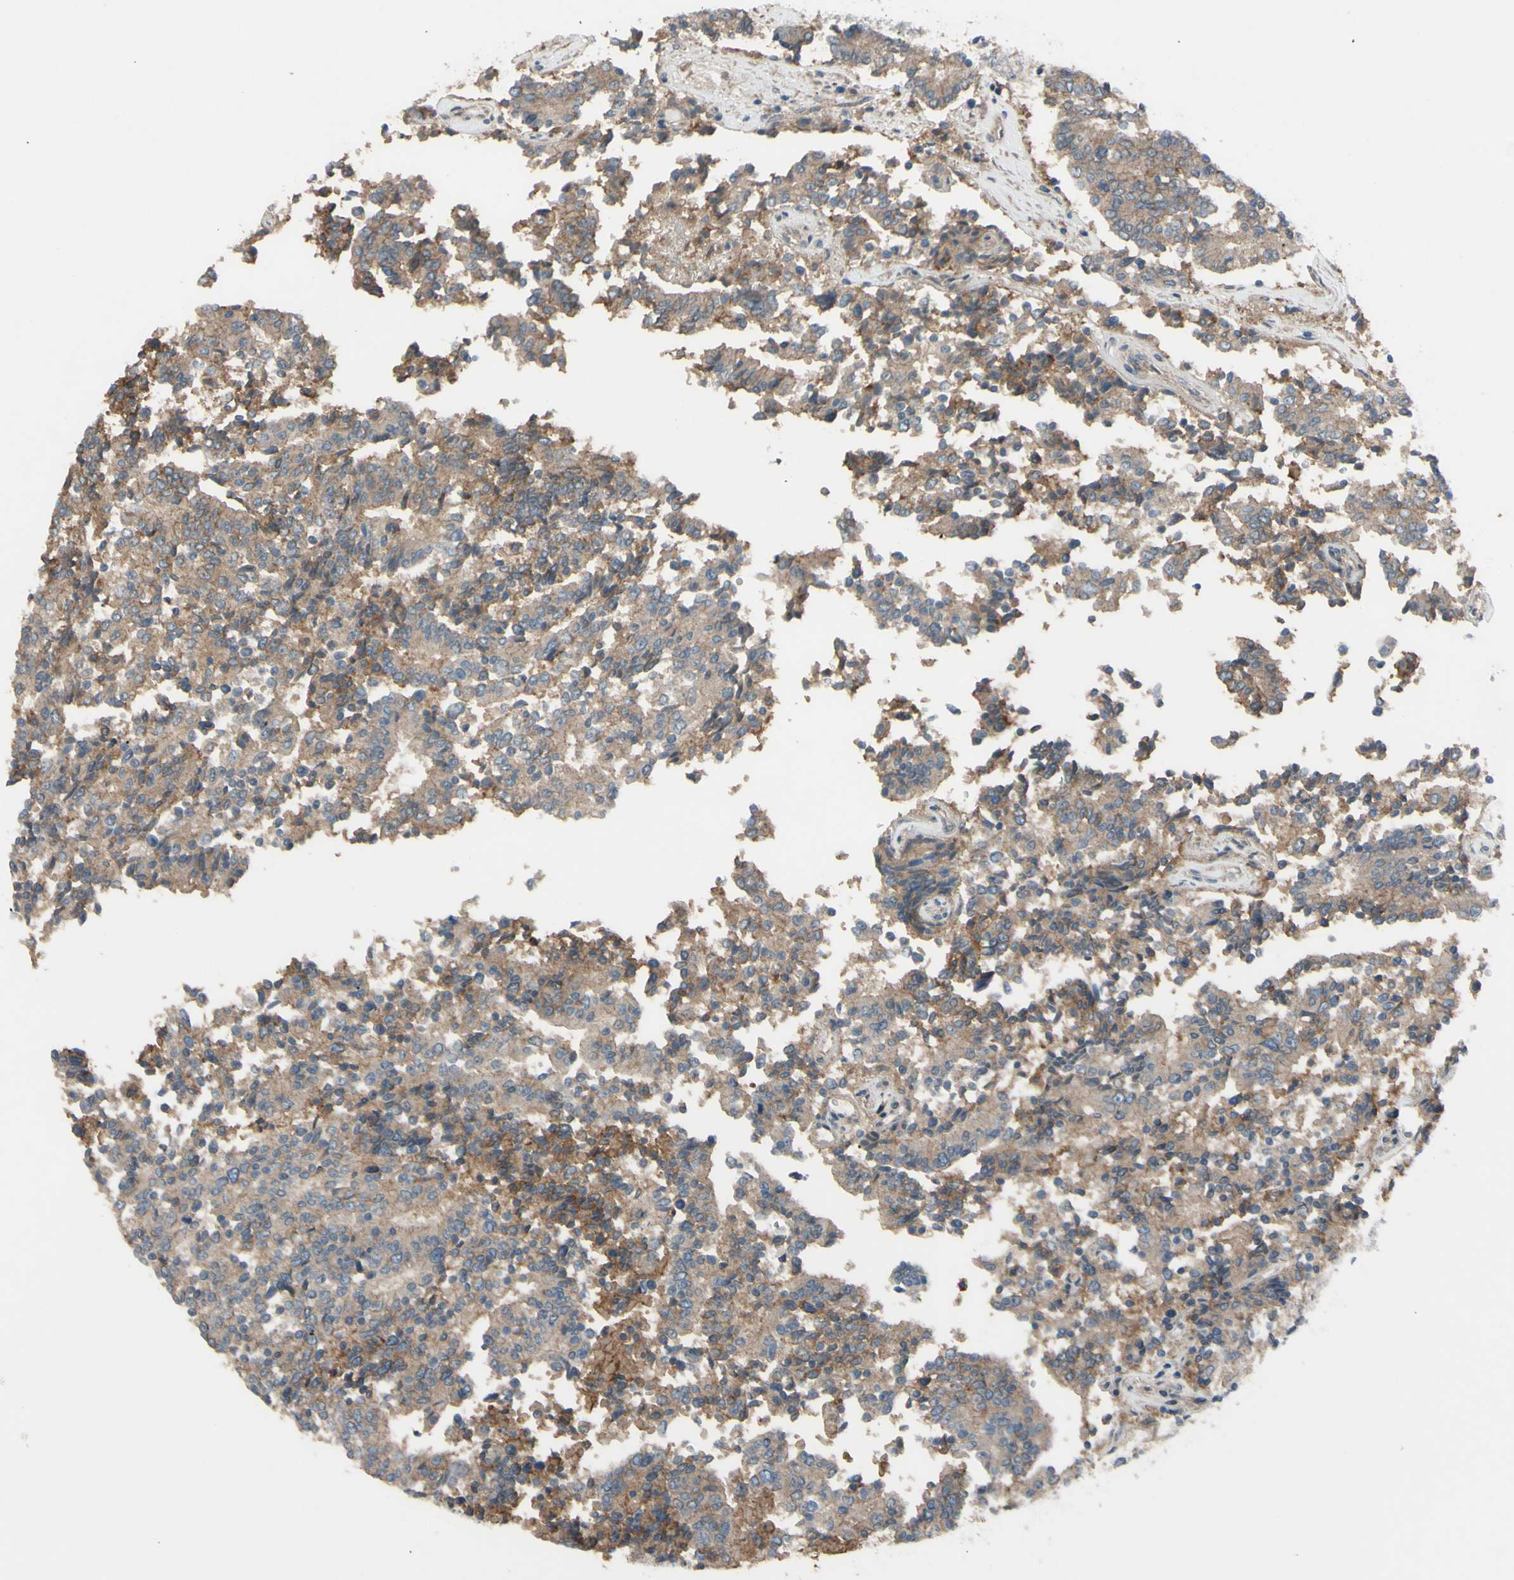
{"staining": {"intensity": "moderate", "quantity": ">75%", "location": "cytoplasmic/membranous"}, "tissue": "prostate cancer", "cell_type": "Tumor cells", "image_type": "cancer", "snomed": [{"axis": "morphology", "description": "Normal tissue, NOS"}, {"axis": "morphology", "description": "Adenocarcinoma, High grade"}, {"axis": "topography", "description": "Prostate"}, {"axis": "topography", "description": "Seminal veicle"}], "caption": "Tumor cells display medium levels of moderate cytoplasmic/membranous staining in about >75% of cells in prostate cancer.", "gene": "AFP", "patient": {"sex": "male", "age": 55}}